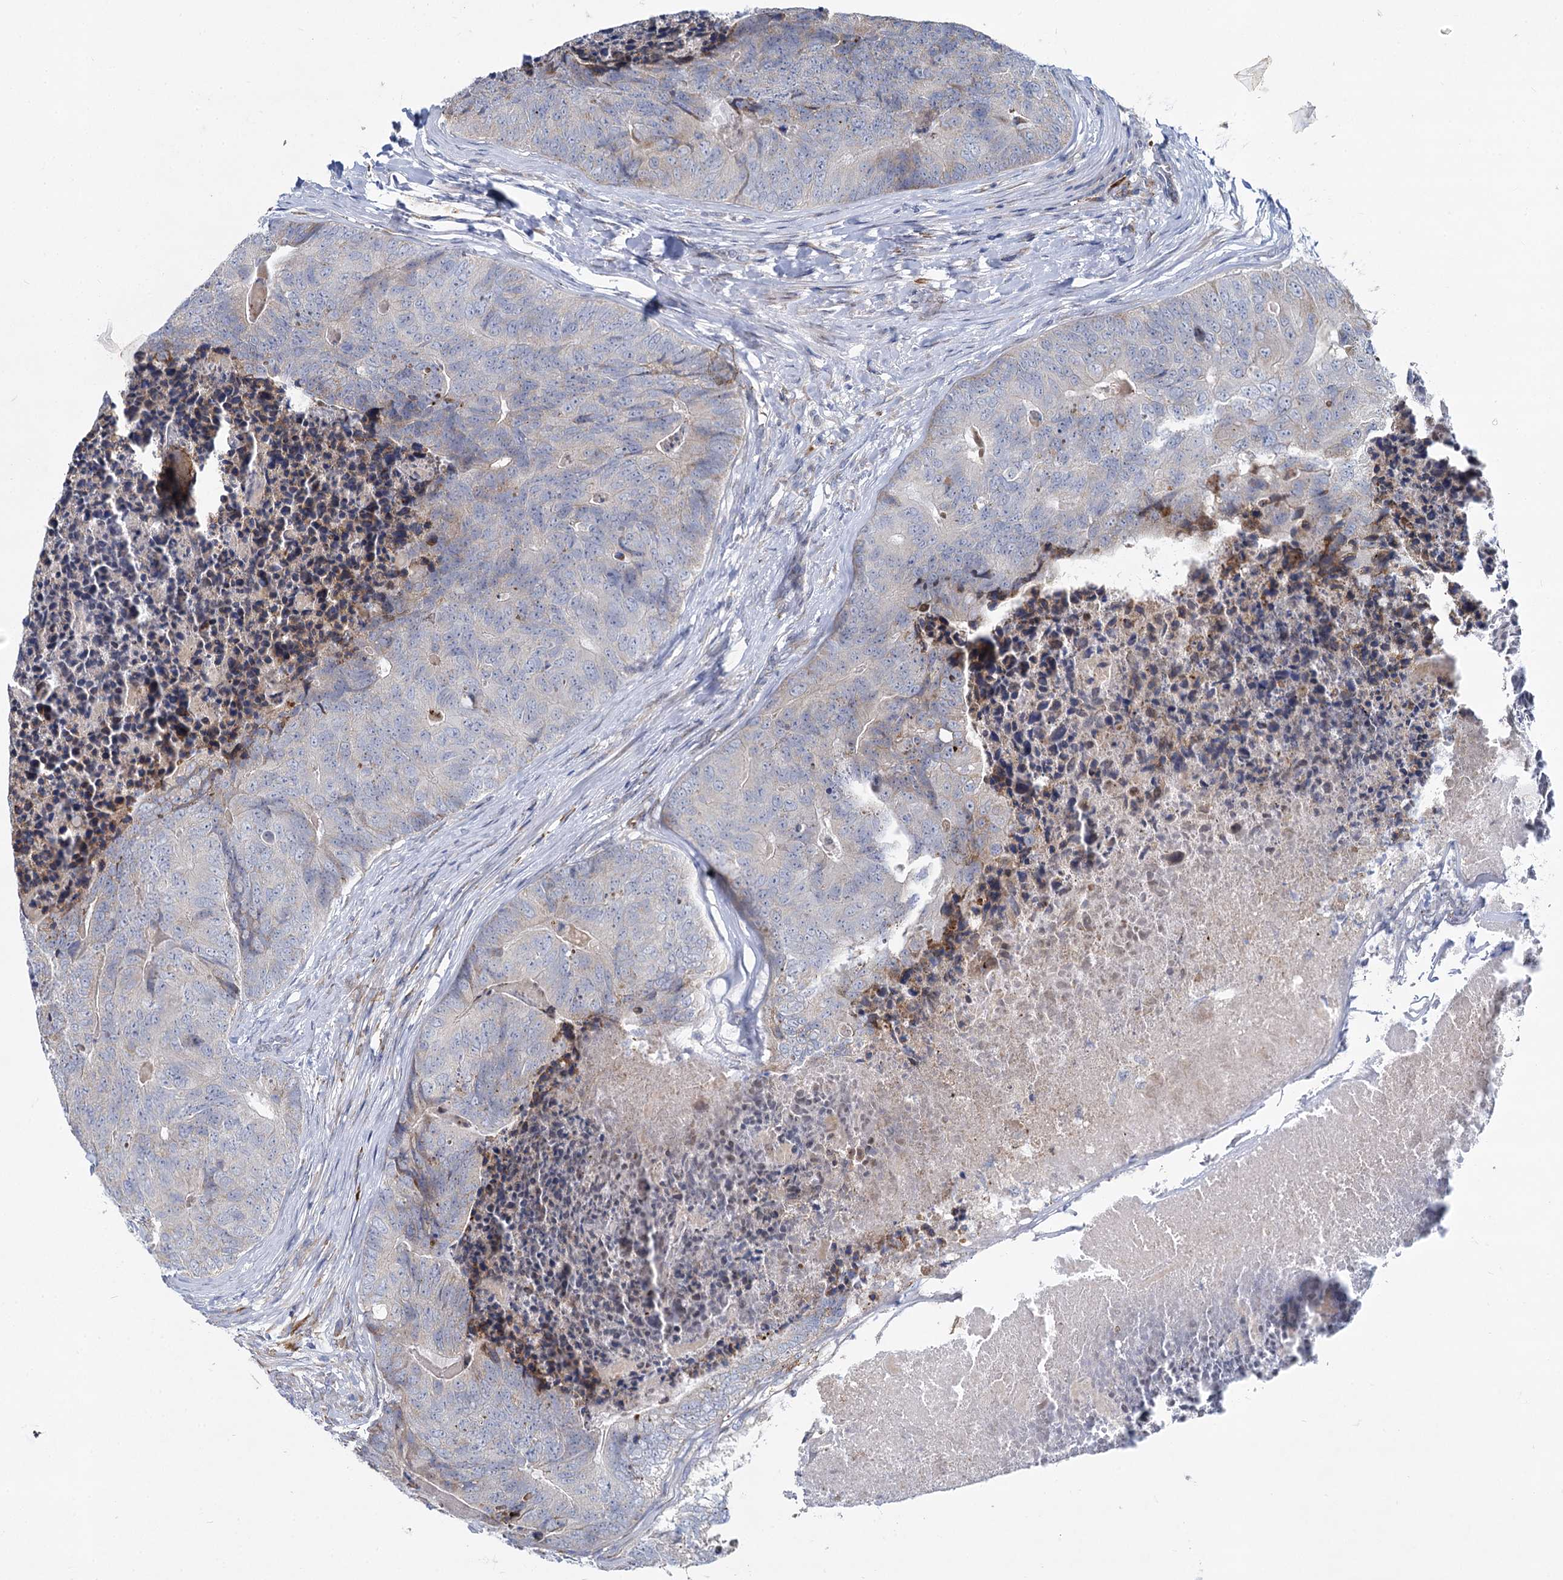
{"staining": {"intensity": "negative", "quantity": "none", "location": "none"}, "tissue": "colorectal cancer", "cell_type": "Tumor cells", "image_type": "cancer", "snomed": [{"axis": "morphology", "description": "Adenocarcinoma, NOS"}, {"axis": "topography", "description": "Colon"}], "caption": "IHC of human colorectal cancer (adenocarcinoma) shows no positivity in tumor cells.", "gene": "PRSS35", "patient": {"sex": "female", "age": 67}}